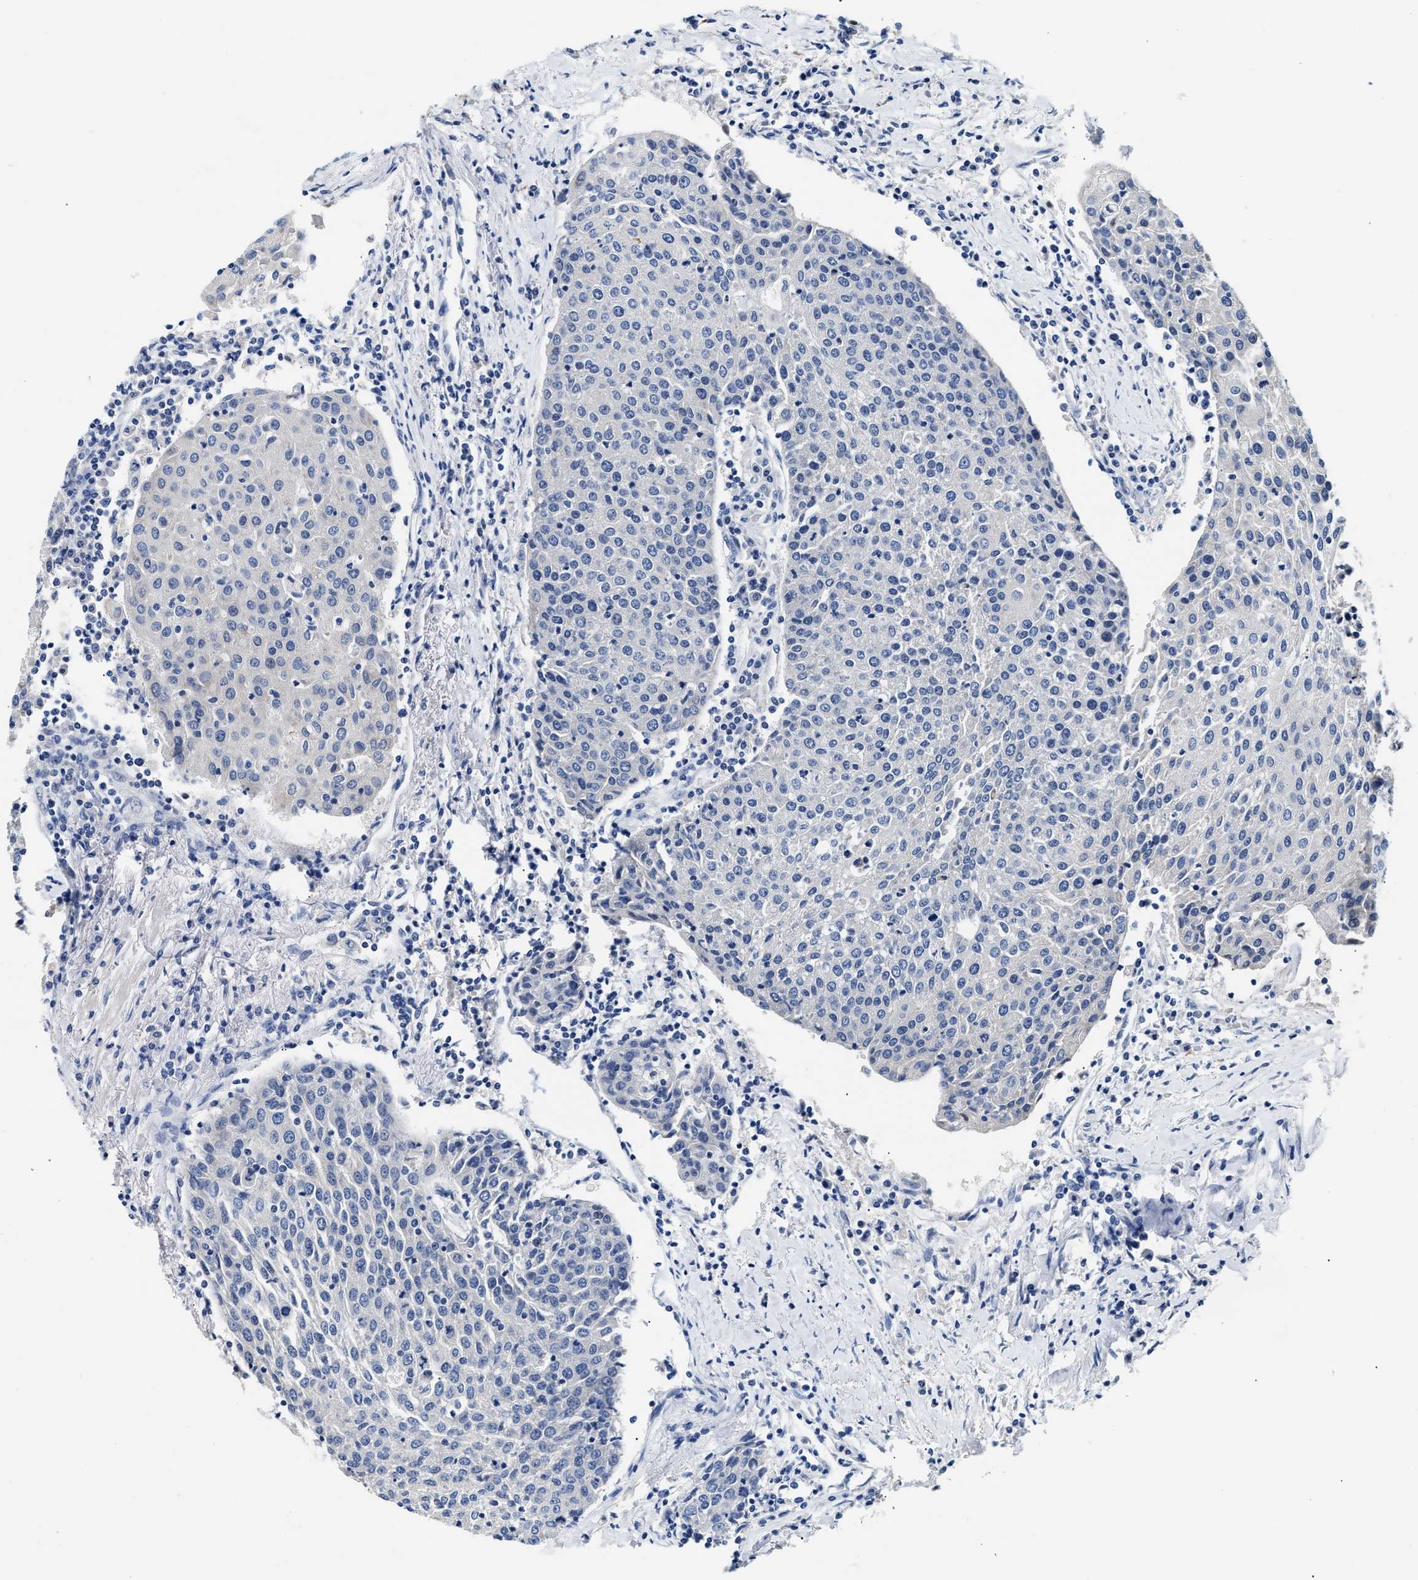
{"staining": {"intensity": "negative", "quantity": "none", "location": "none"}, "tissue": "urothelial cancer", "cell_type": "Tumor cells", "image_type": "cancer", "snomed": [{"axis": "morphology", "description": "Urothelial carcinoma, High grade"}, {"axis": "topography", "description": "Urinary bladder"}], "caption": "IHC image of neoplastic tissue: urothelial carcinoma (high-grade) stained with DAB exhibits no significant protein positivity in tumor cells.", "gene": "FAM185A", "patient": {"sex": "female", "age": 85}}